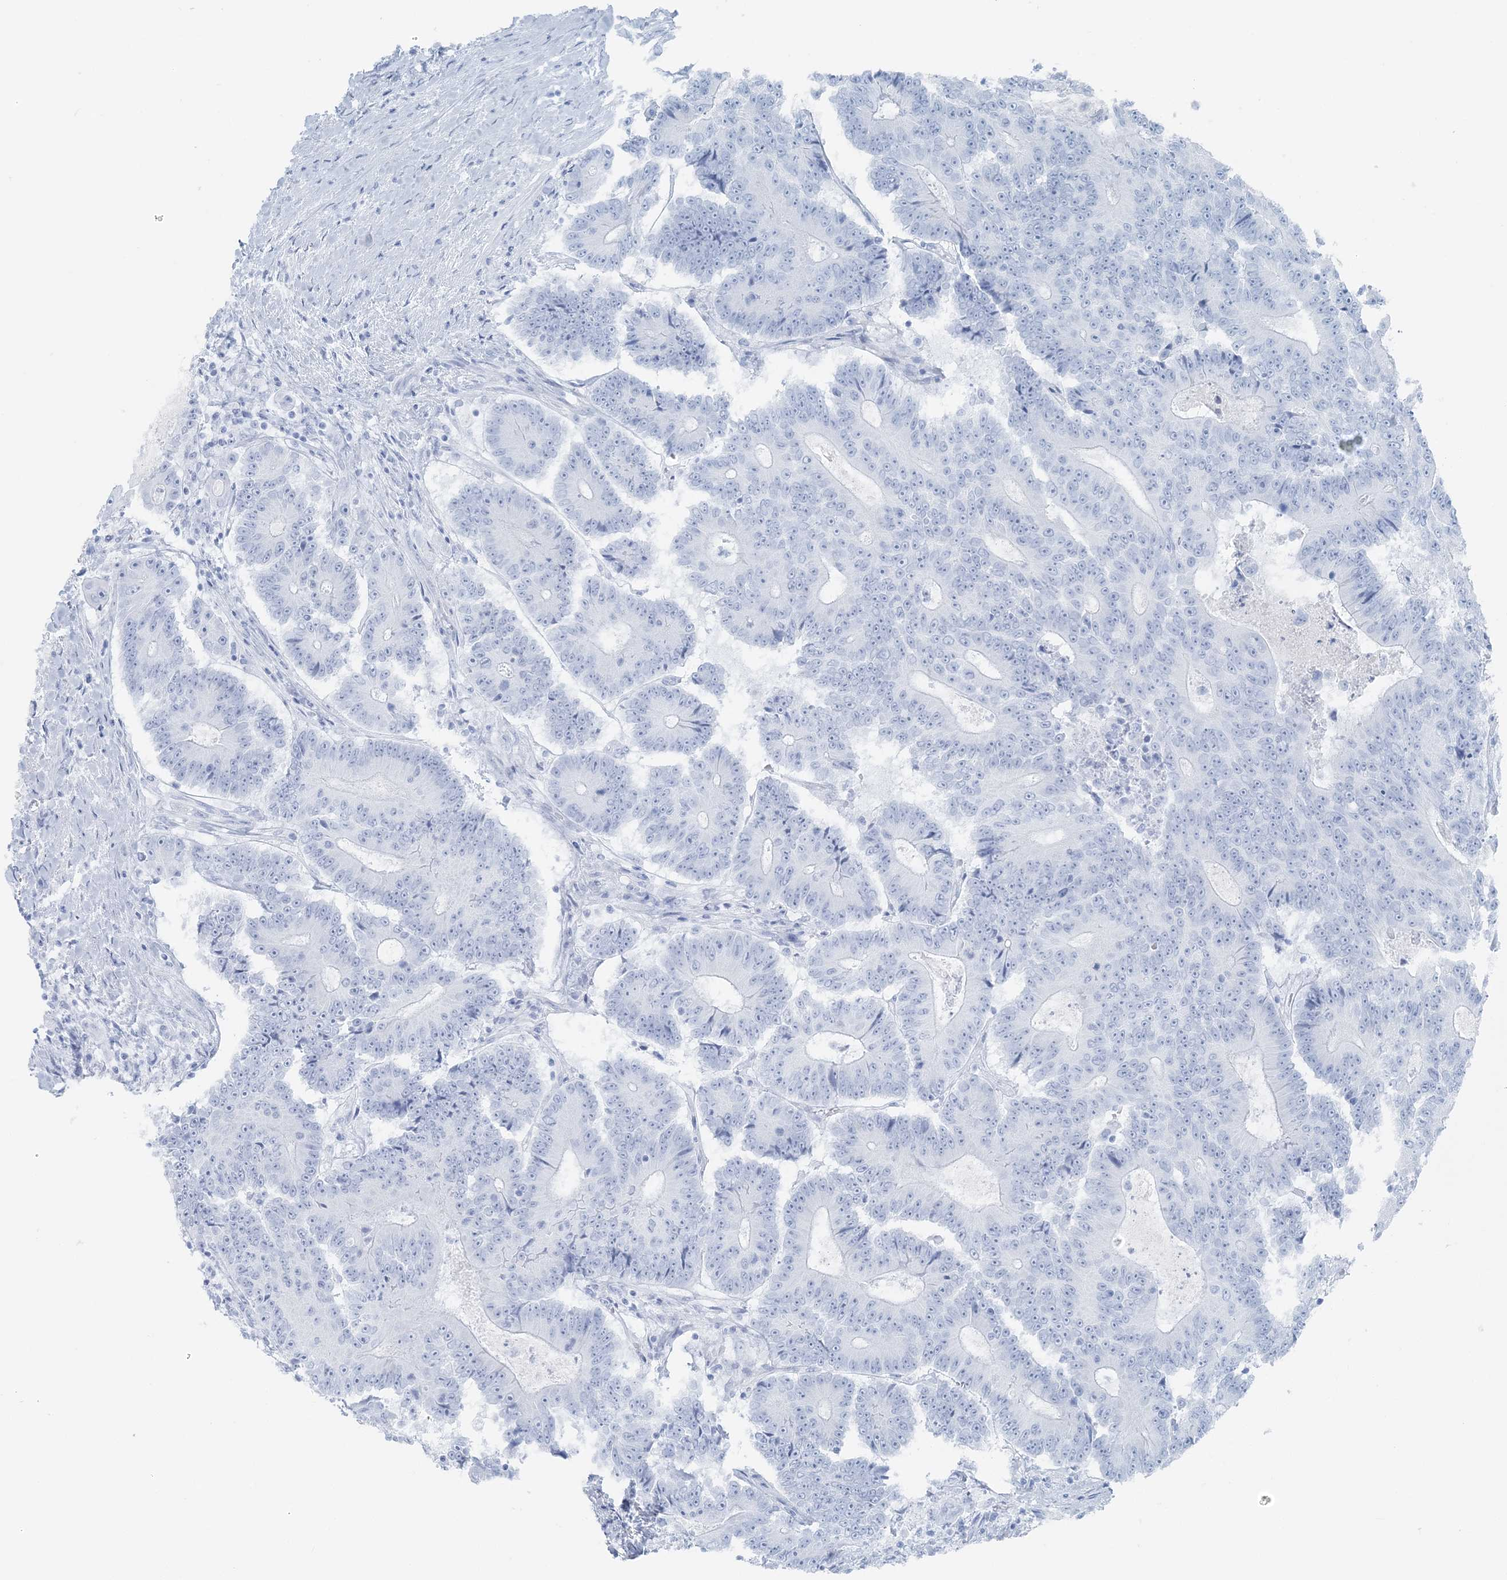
{"staining": {"intensity": "negative", "quantity": "none", "location": "none"}, "tissue": "colorectal cancer", "cell_type": "Tumor cells", "image_type": "cancer", "snomed": [{"axis": "morphology", "description": "Adenocarcinoma, NOS"}, {"axis": "topography", "description": "Colon"}], "caption": "Immunohistochemistry (IHC) histopathology image of human colorectal cancer stained for a protein (brown), which displays no expression in tumor cells.", "gene": "ATP11A", "patient": {"sex": "male", "age": 83}}